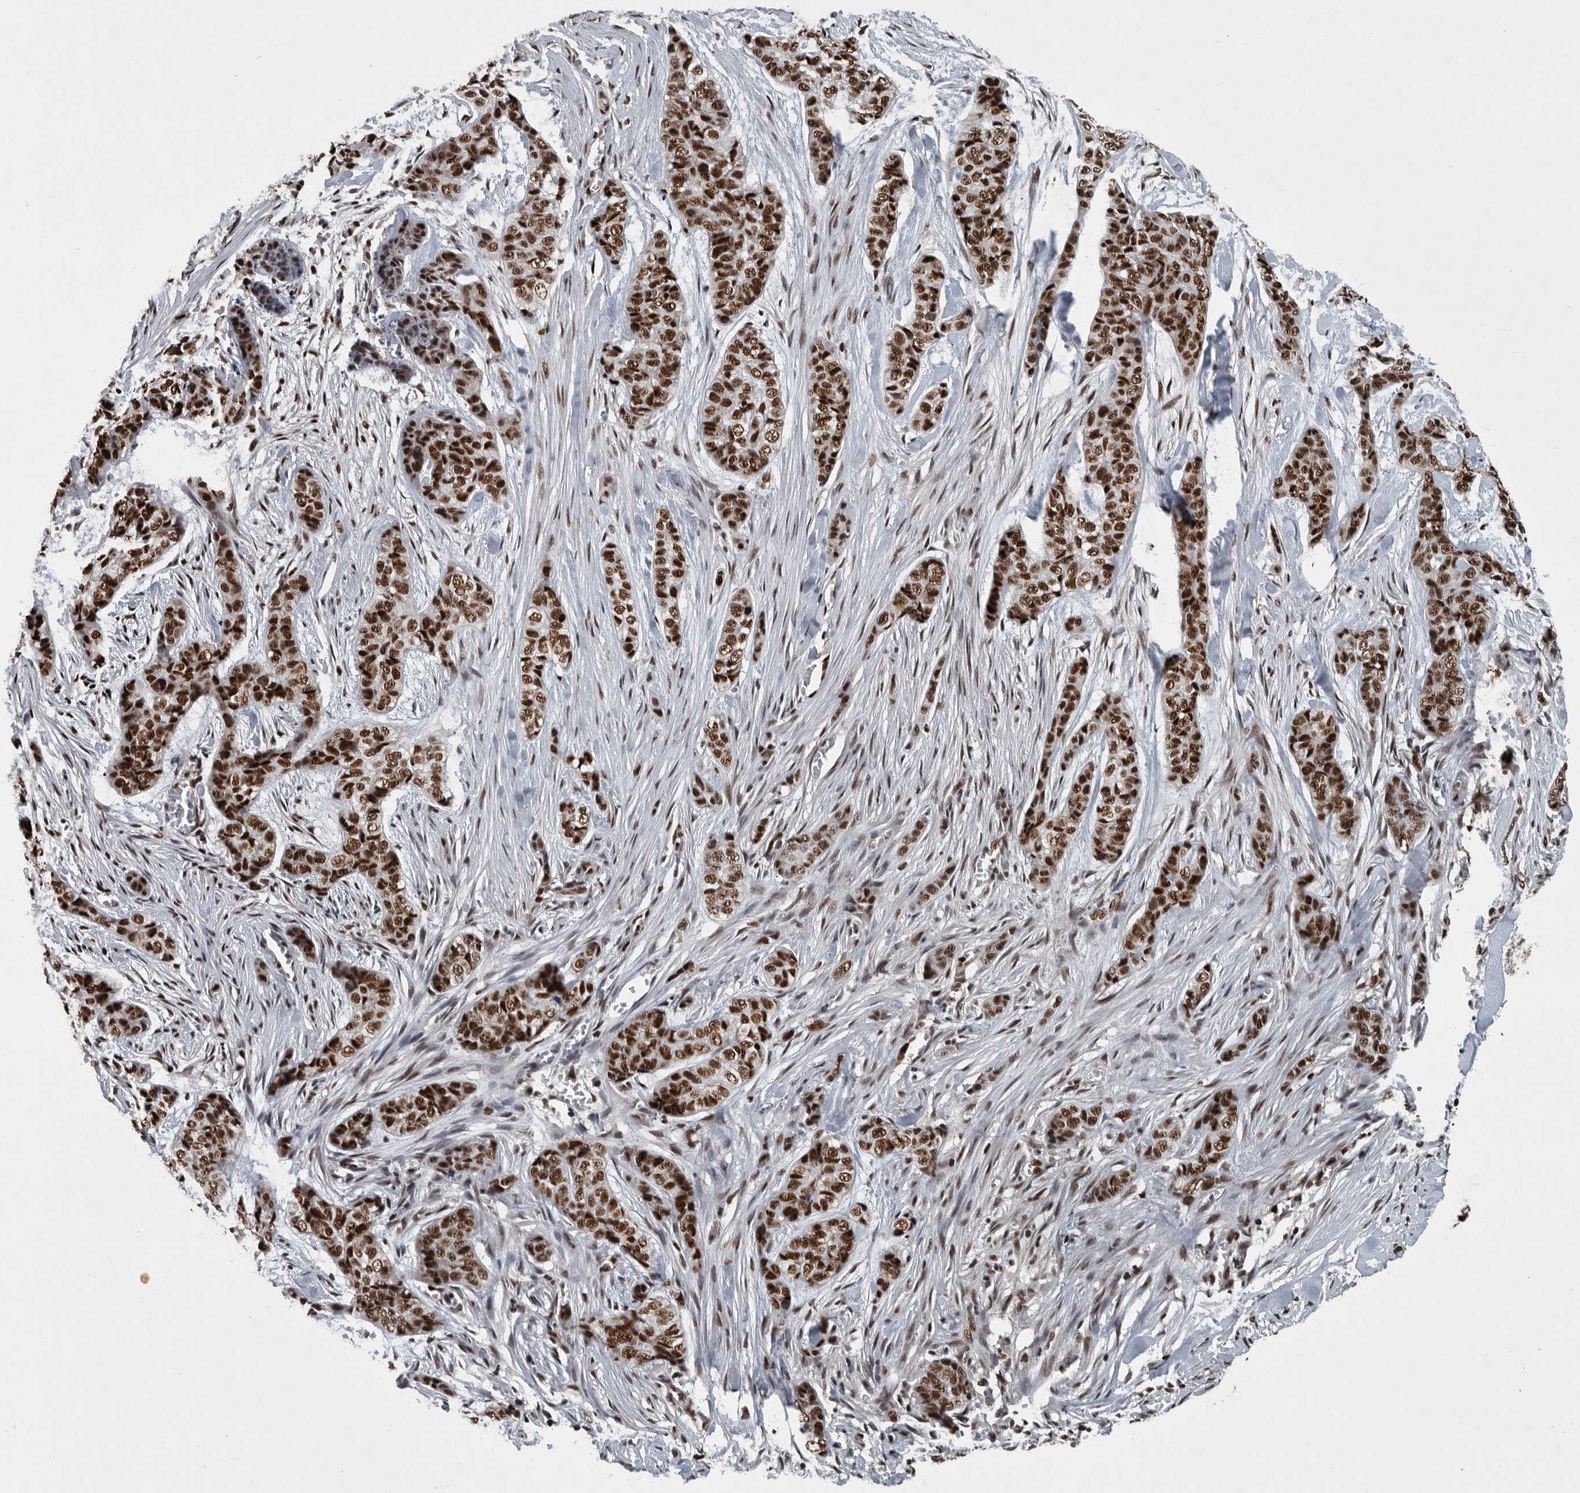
{"staining": {"intensity": "strong", "quantity": ">75%", "location": "nuclear"}, "tissue": "skin cancer", "cell_type": "Tumor cells", "image_type": "cancer", "snomed": [{"axis": "morphology", "description": "Basal cell carcinoma"}, {"axis": "topography", "description": "Skin"}], "caption": "DAB immunohistochemical staining of skin cancer (basal cell carcinoma) exhibits strong nuclear protein expression in approximately >75% of tumor cells.", "gene": "SENP7", "patient": {"sex": "female", "age": 64}}